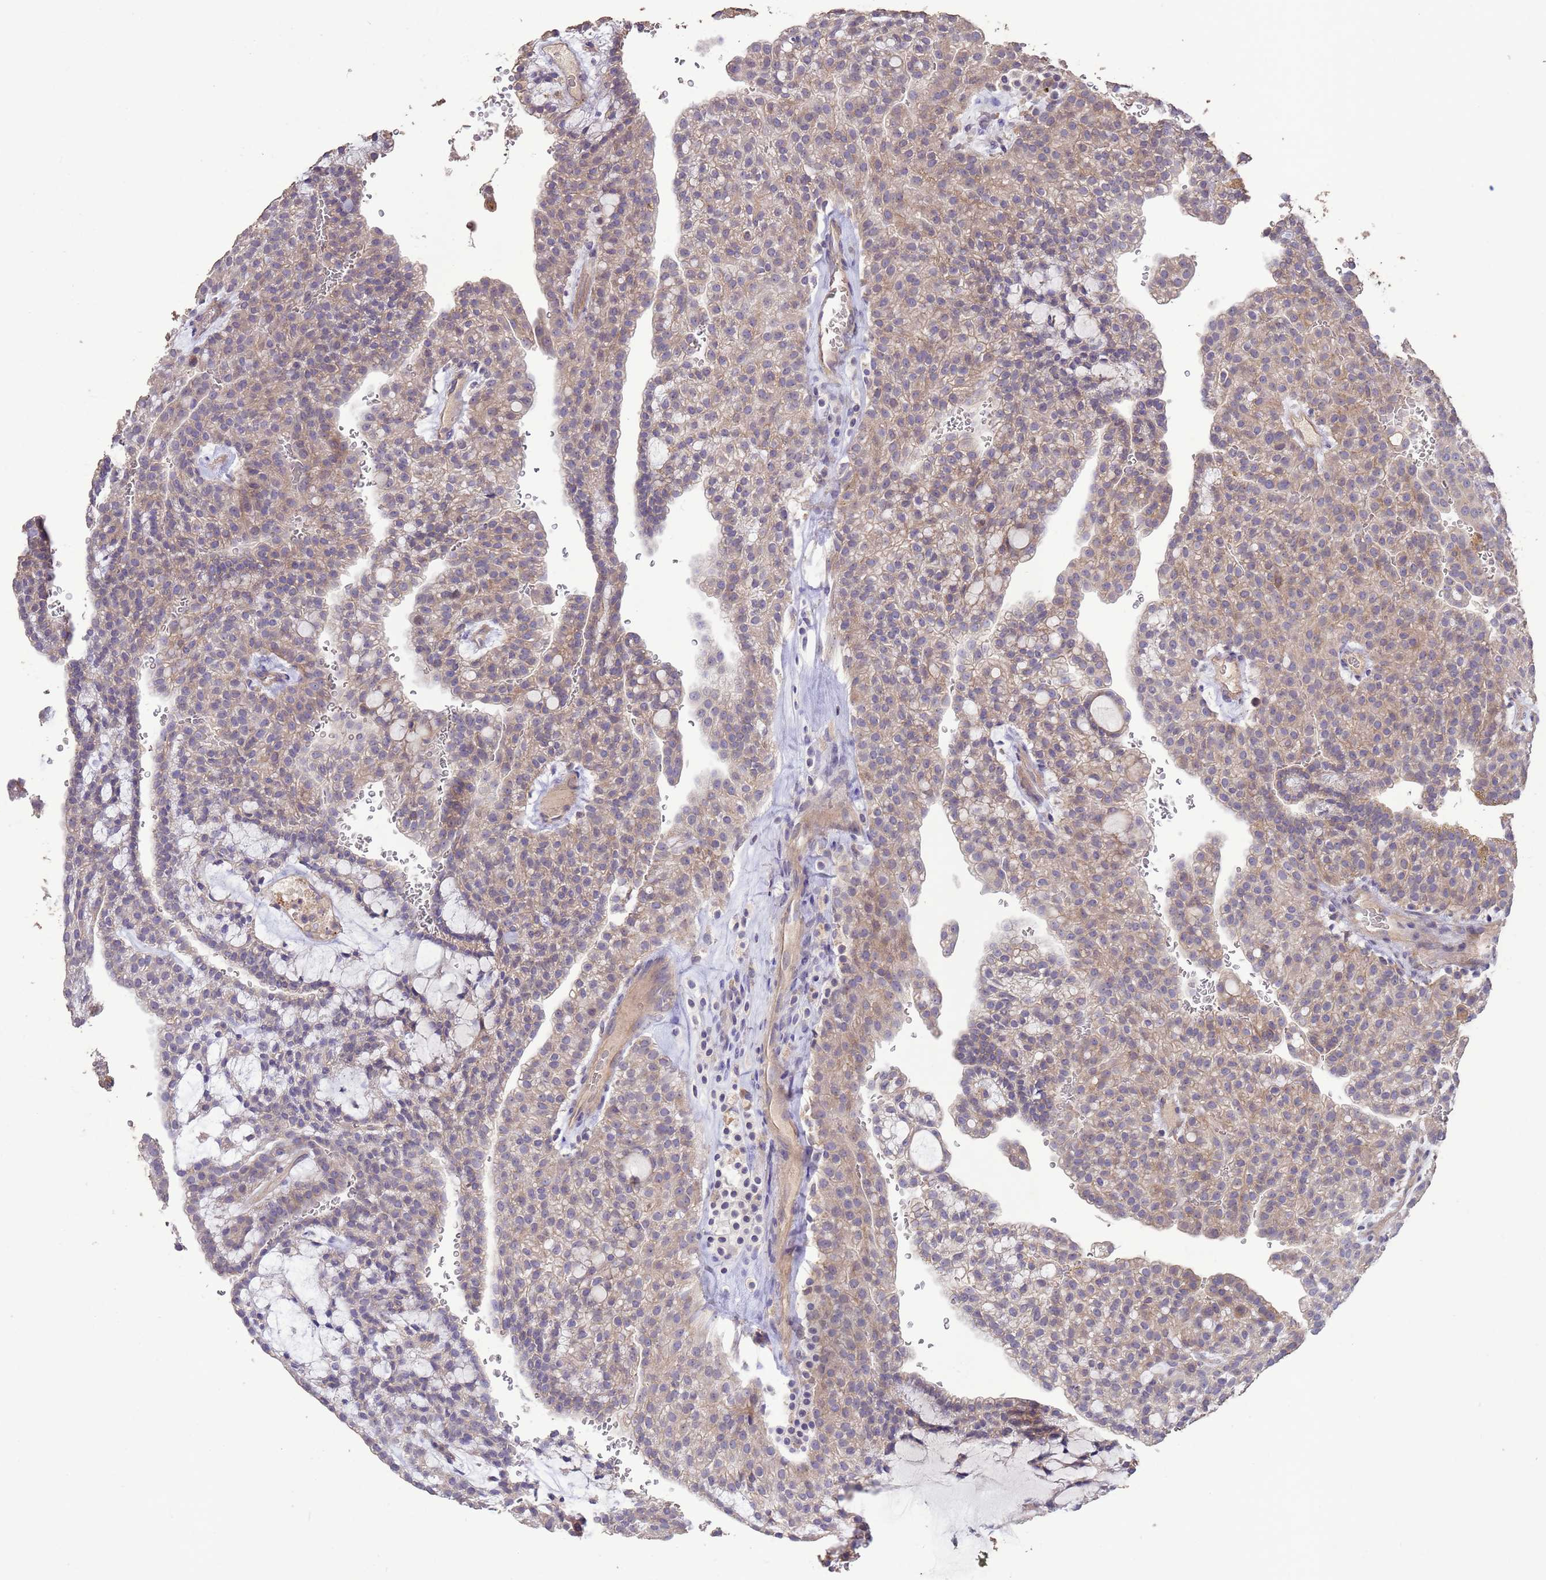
{"staining": {"intensity": "weak", "quantity": "25%-75%", "location": "cytoplasmic/membranous"}, "tissue": "renal cancer", "cell_type": "Tumor cells", "image_type": "cancer", "snomed": [{"axis": "morphology", "description": "Adenocarcinoma, NOS"}, {"axis": "topography", "description": "Kidney"}], "caption": "Immunohistochemical staining of adenocarcinoma (renal) shows low levels of weak cytoplasmic/membranous protein staining in approximately 25%-75% of tumor cells. (DAB (3,3'-diaminobenzidine) IHC with brightfield microscopy, high magnification).", "gene": "SLC9B2", "patient": {"sex": "male", "age": 63}}